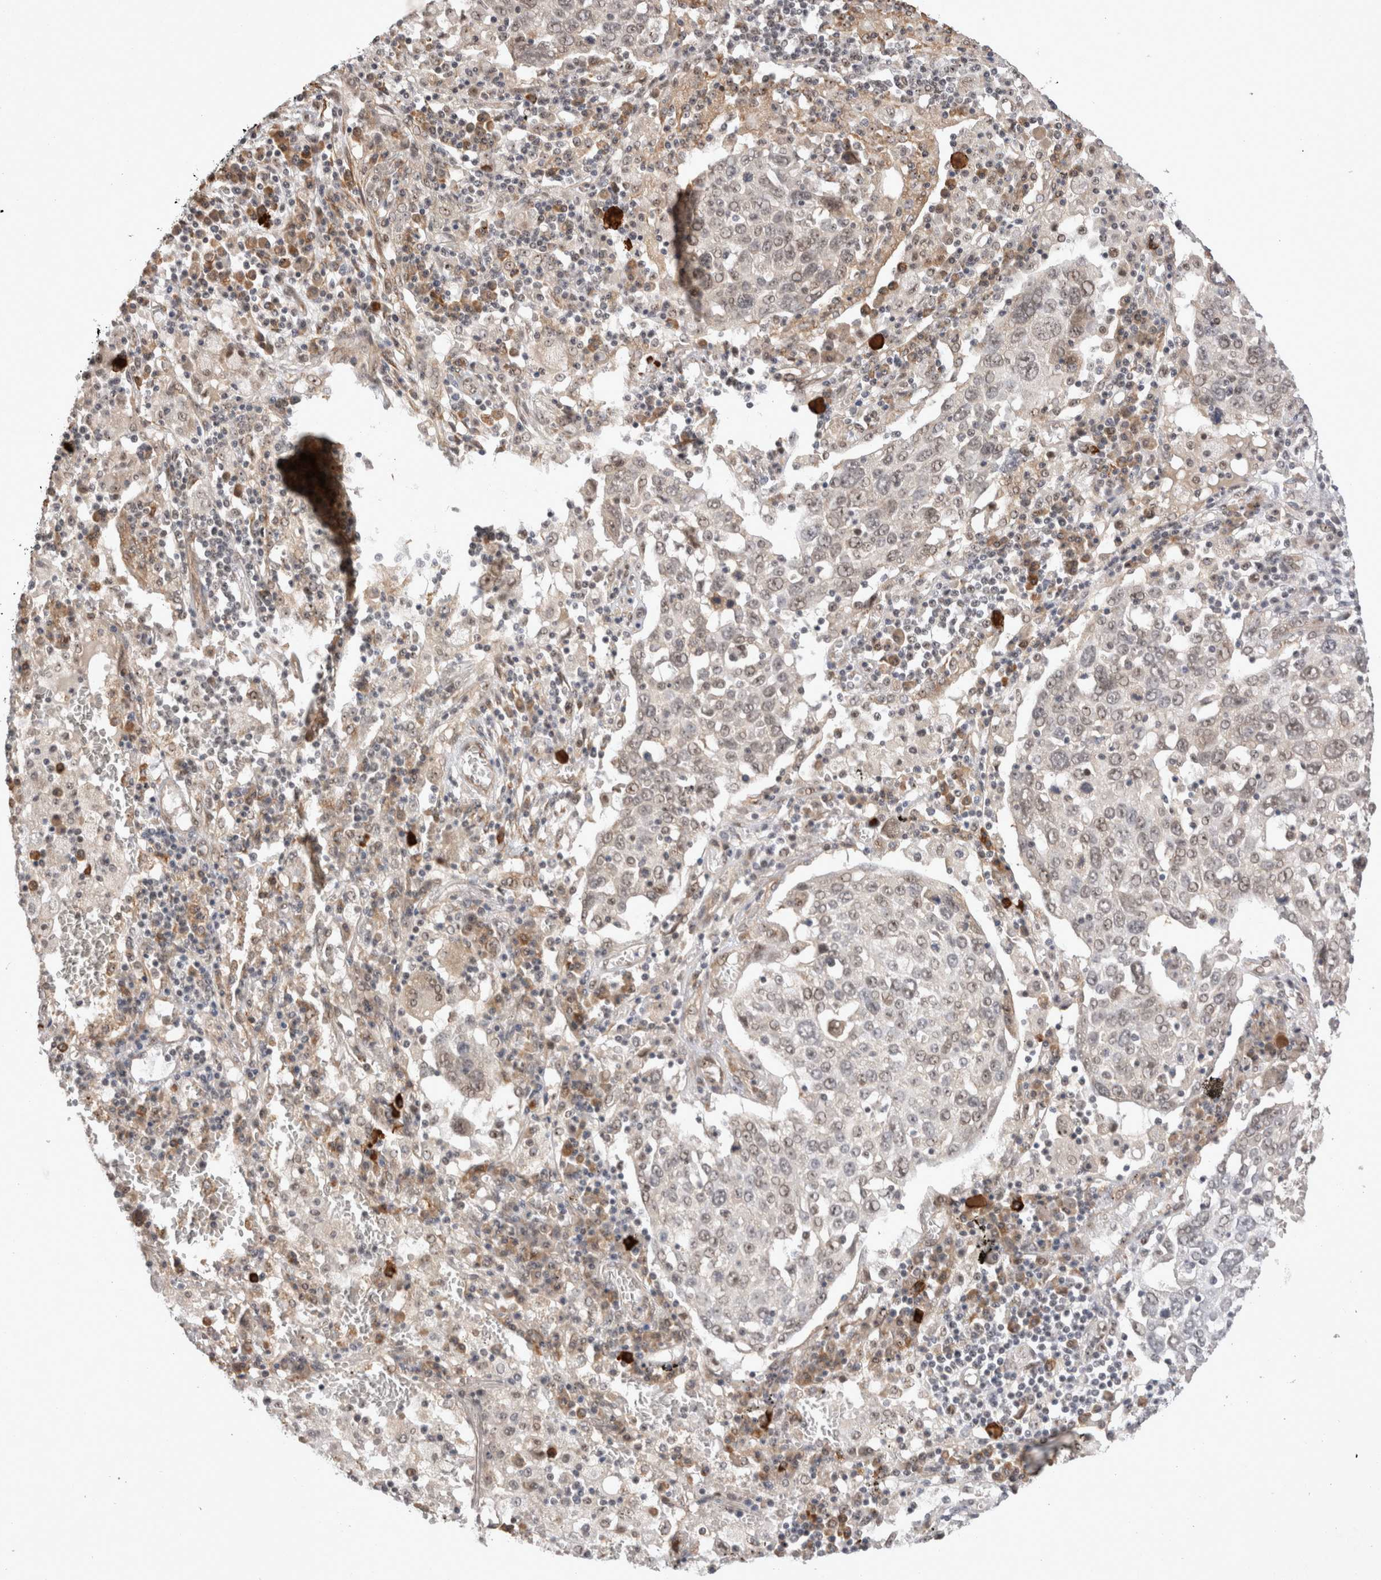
{"staining": {"intensity": "weak", "quantity": "25%-75%", "location": "nuclear"}, "tissue": "lung cancer", "cell_type": "Tumor cells", "image_type": "cancer", "snomed": [{"axis": "morphology", "description": "Squamous cell carcinoma, NOS"}, {"axis": "topography", "description": "Lung"}], "caption": "Protein staining displays weak nuclear staining in about 25%-75% of tumor cells in lung cancer (squamous cell carcinoma).", "gene": "EXOSC4", "patient": {"sex": "male", "age": 65}}